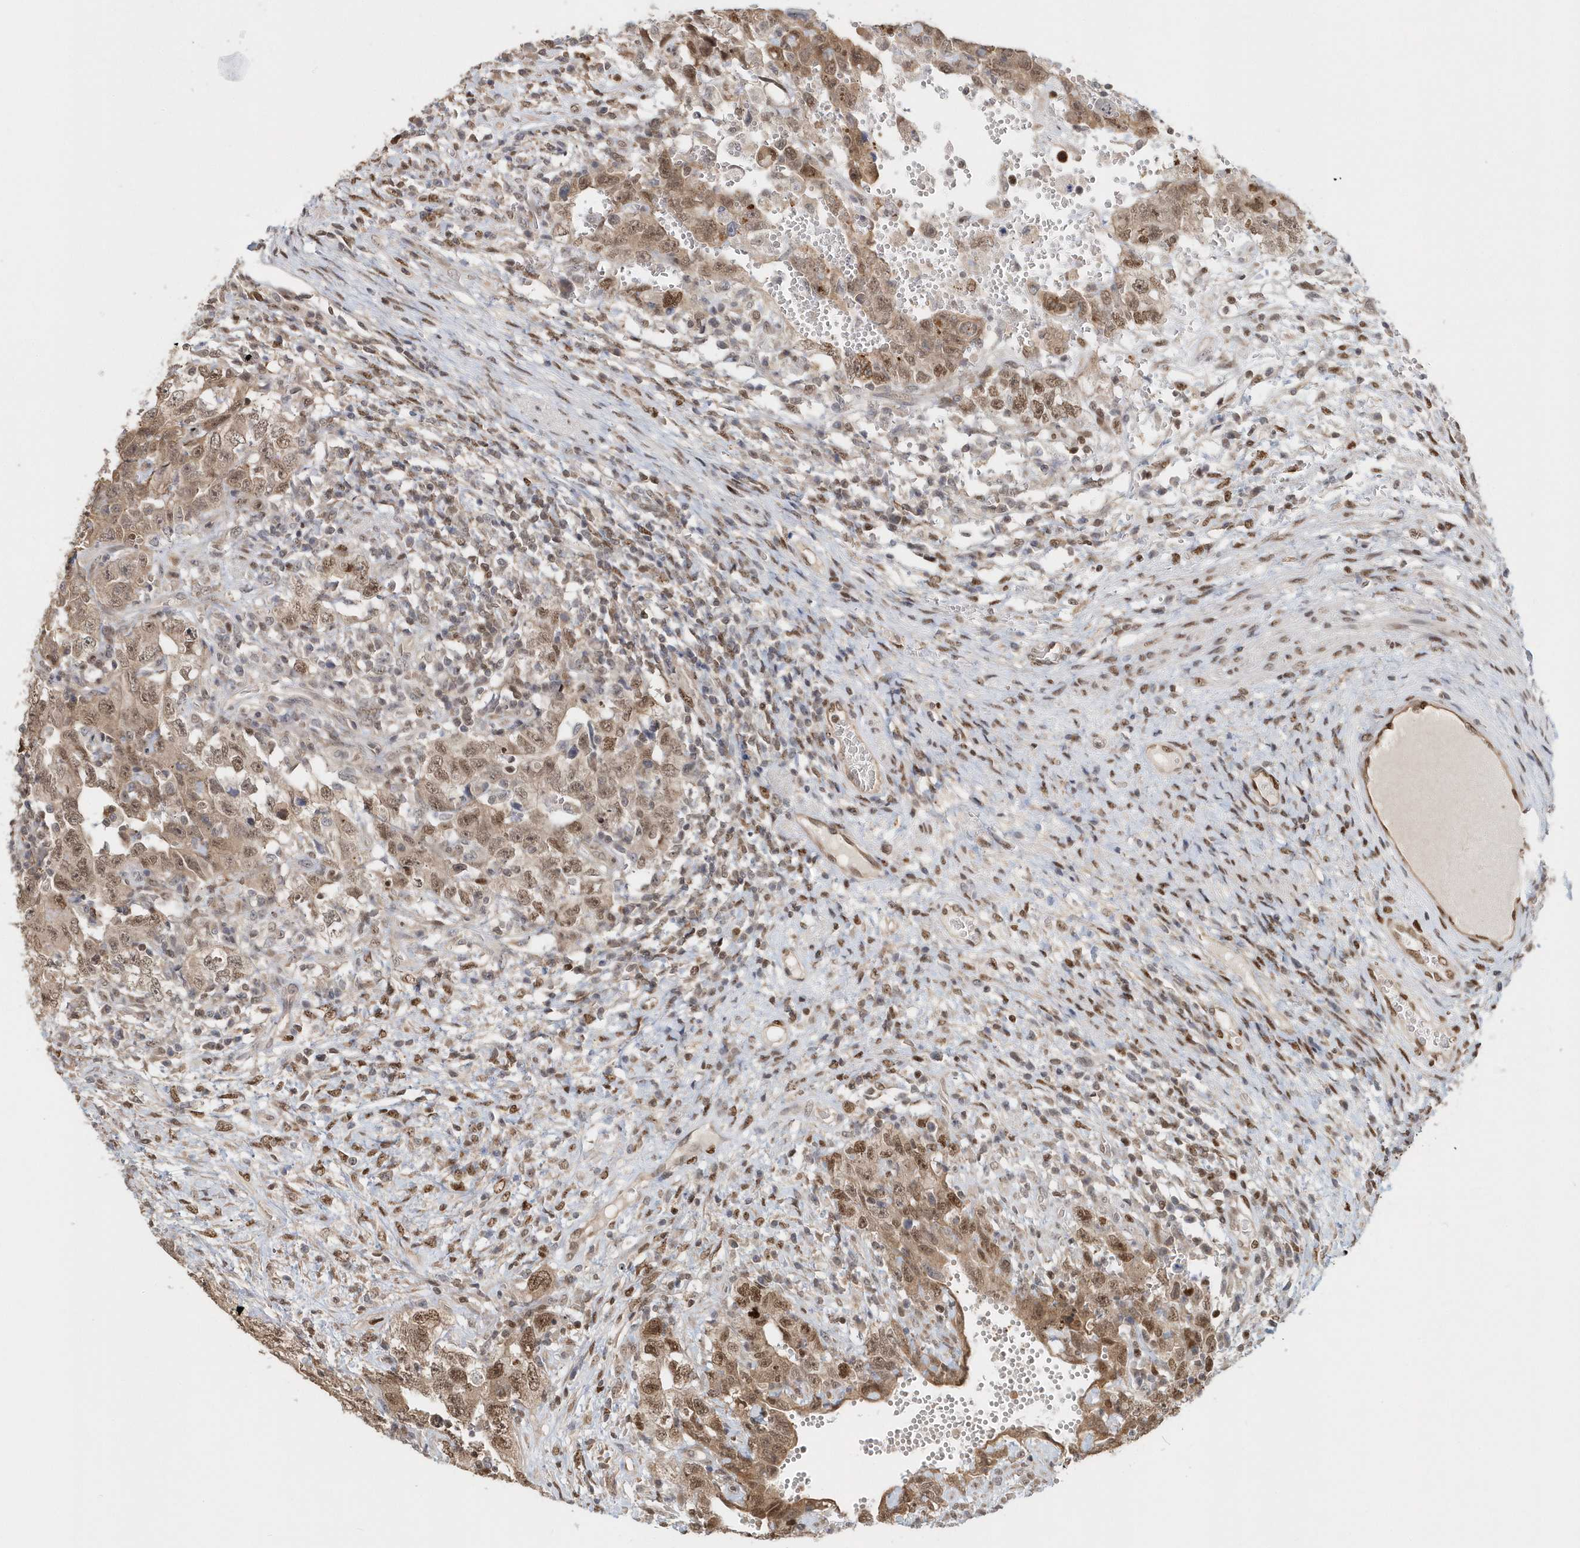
{"staining": {"intensity": "moderate", "quantity": "25%-75%", "location": "cytoplasmic/membranous,nuclear"}, "tissue": "testis cancer", "cell_type": "Tumor cells", "image_type": "cancer", "snomed": [{"axis": "morphology", "description": "Carcinoma, Embryonal, NOS"}, {"axis": "topography", "description": "Testis"}], "caption": "This micrograph exhibits IHC staining of testis cancer (embryonal carcinoma), with medium moderate cytoplasmic/membranous and nuclear staining in approximately 25%-75% of tumor cells.", "gene": "SUMO2", "patient": {"sex": "male", "age": 26}}